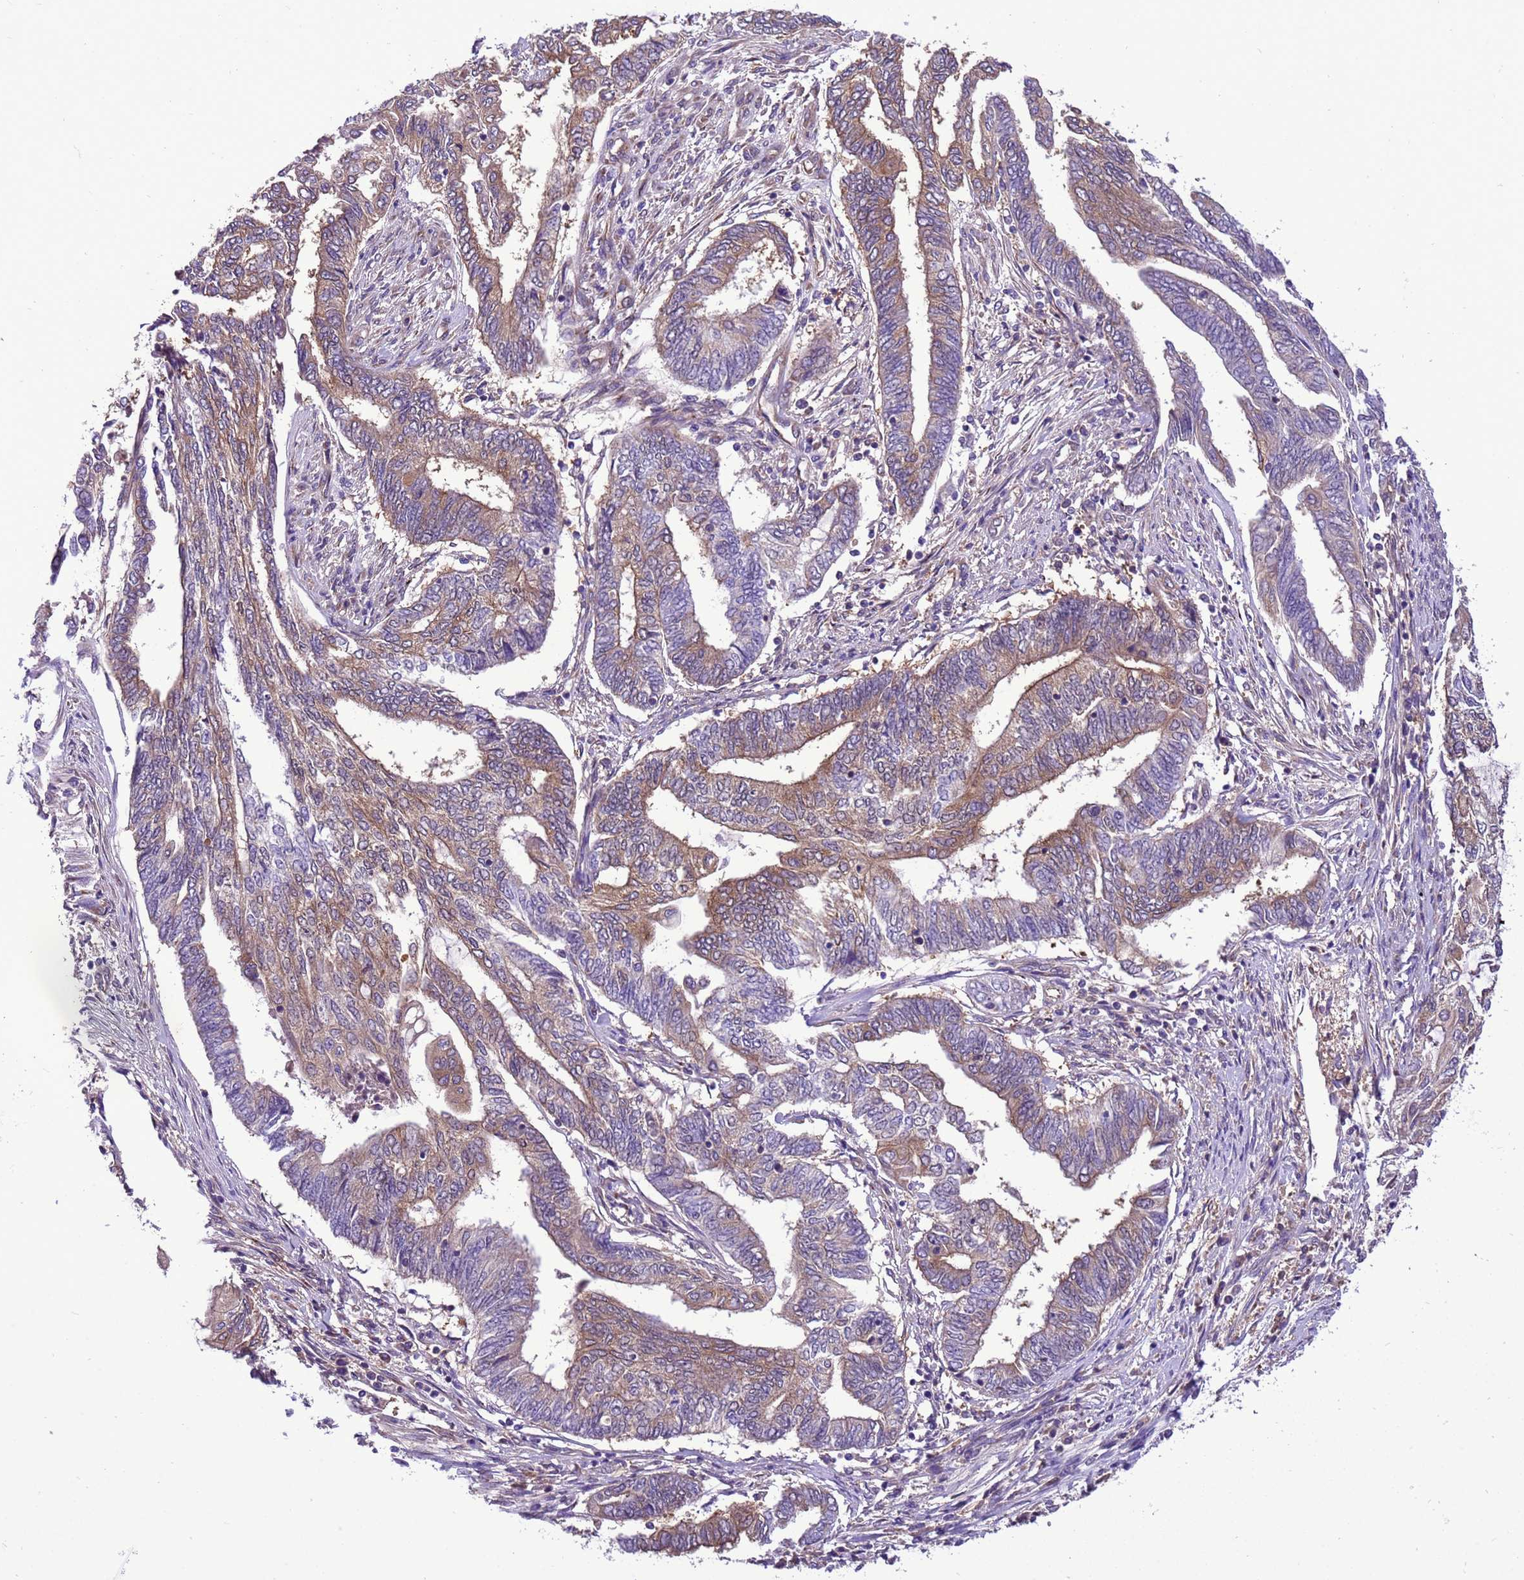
{"staining": {"intensity": "moderate", "quantity": "25%-75%", "location": "cytoplasmic/membranous"}, "tissue": "endometrial cancer", "cell_type": "Tumor cells", "image_type": "cancer", "snomed": [{"axis": "morphology", "description": "Adenocarcinoma, NOS"}, {"axis": "topography", "description": "Uterus"}, {"axis": "topography", "description": "Endometrium"}], "caption": "Human endometrial adenocarcinoma stained with a protein marker displays moderate staining in tumor cells.", "gene": "RABEP2", "patient": {"sex": "female", "age": 70}}